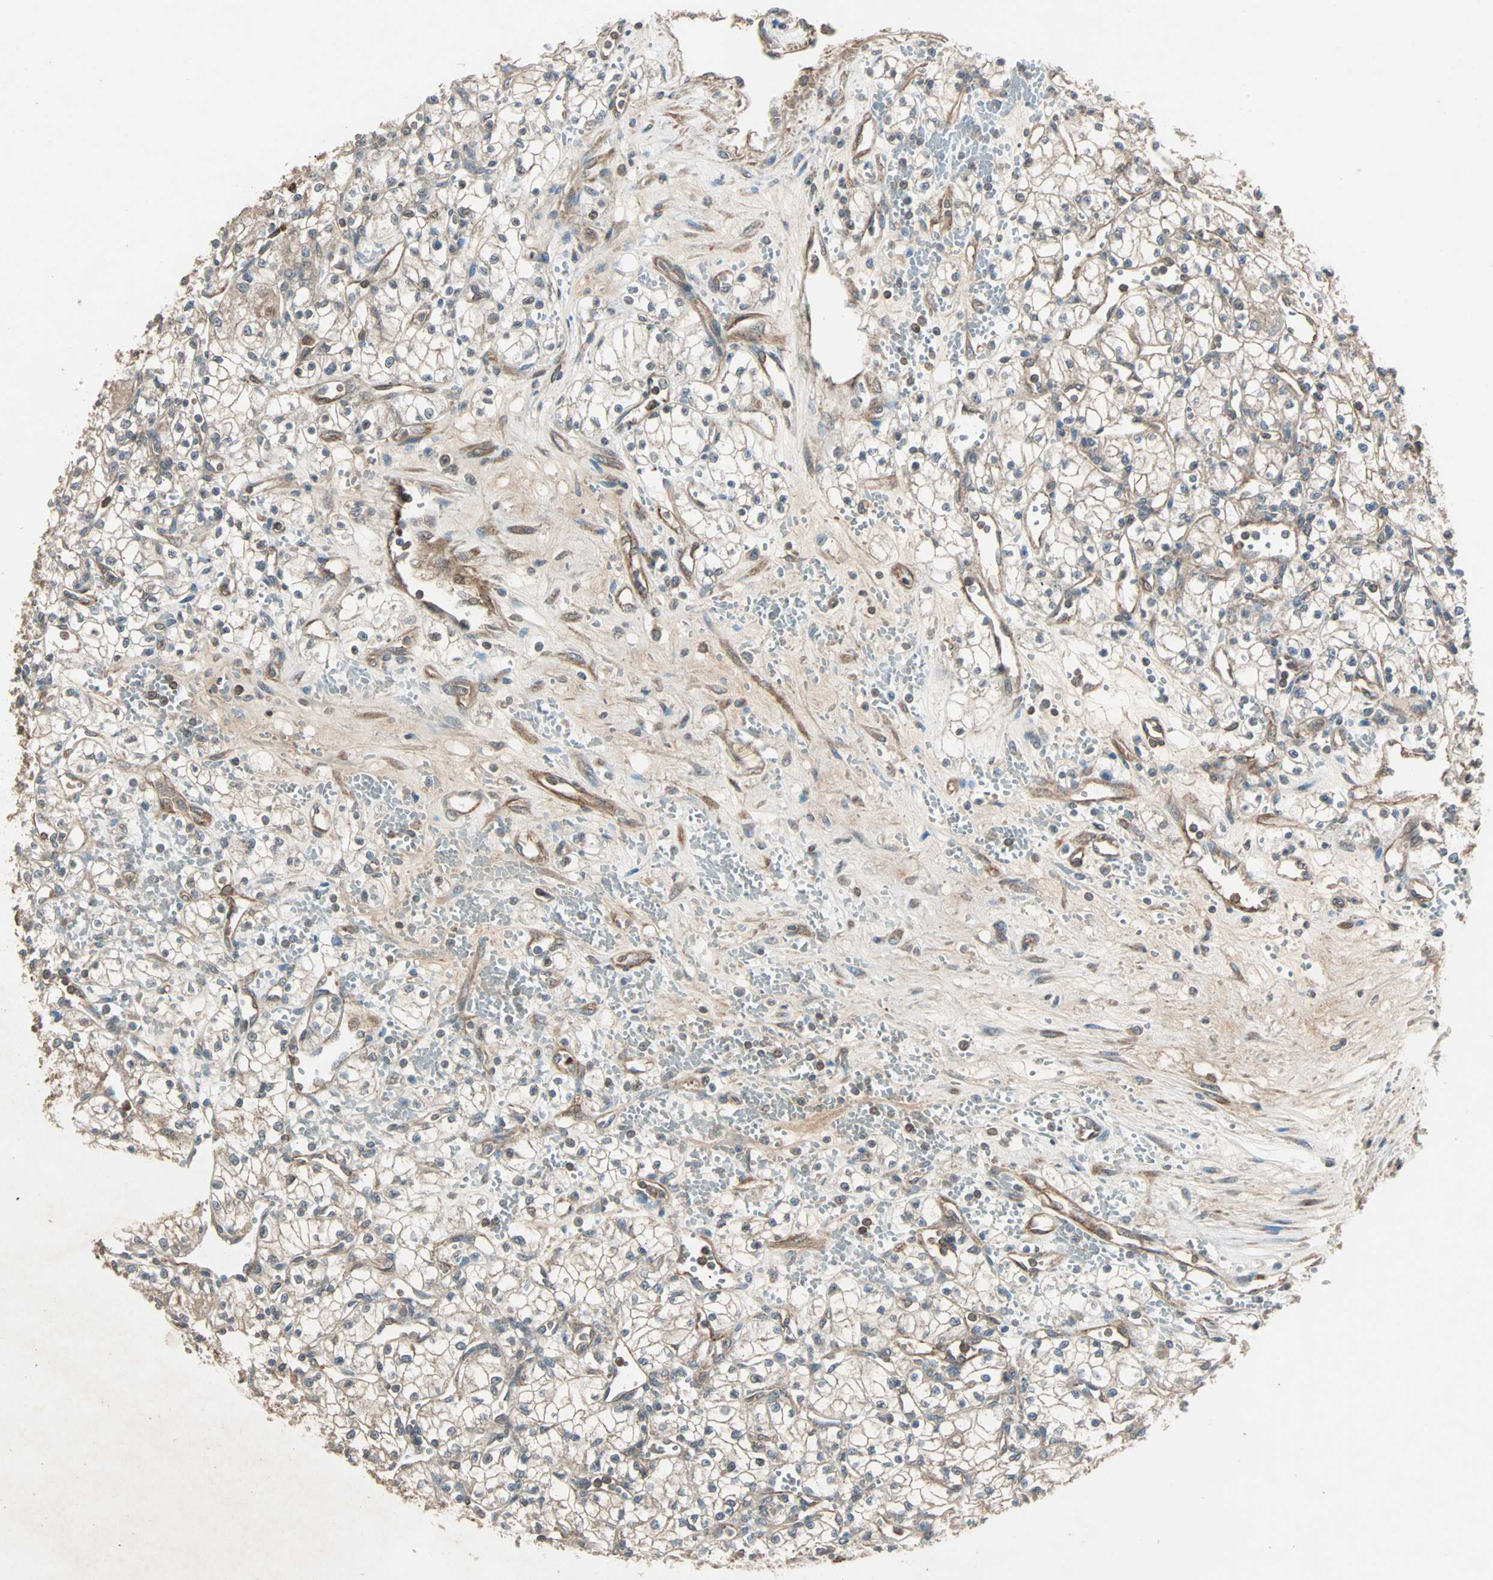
{"staining": {"intensity": "weak", "quantity": "25%-75%", "location": "cytoplasmic/membranous"}, "tissue": "renal cancer", "cell_type": "Tumor cells", "image_type": "cancer", "snomed": [{"axis": "morphology", "description": "Normal tissue, NOS"}, {"axis": "morphology", "description": "Adenocarcinoma, NOS"}, {"axis": "topography", "description": "Kidney"}], "caption": "A high-resolution image shows immunohistochemistry (IHC) staining of adenocarcinoma (renal), which displays weak cytoplasmic/membranous staining in approximately 25%-75% of tumor cells.", "gene": "GCK", "patient": {"sex": "male", "age": 59}}